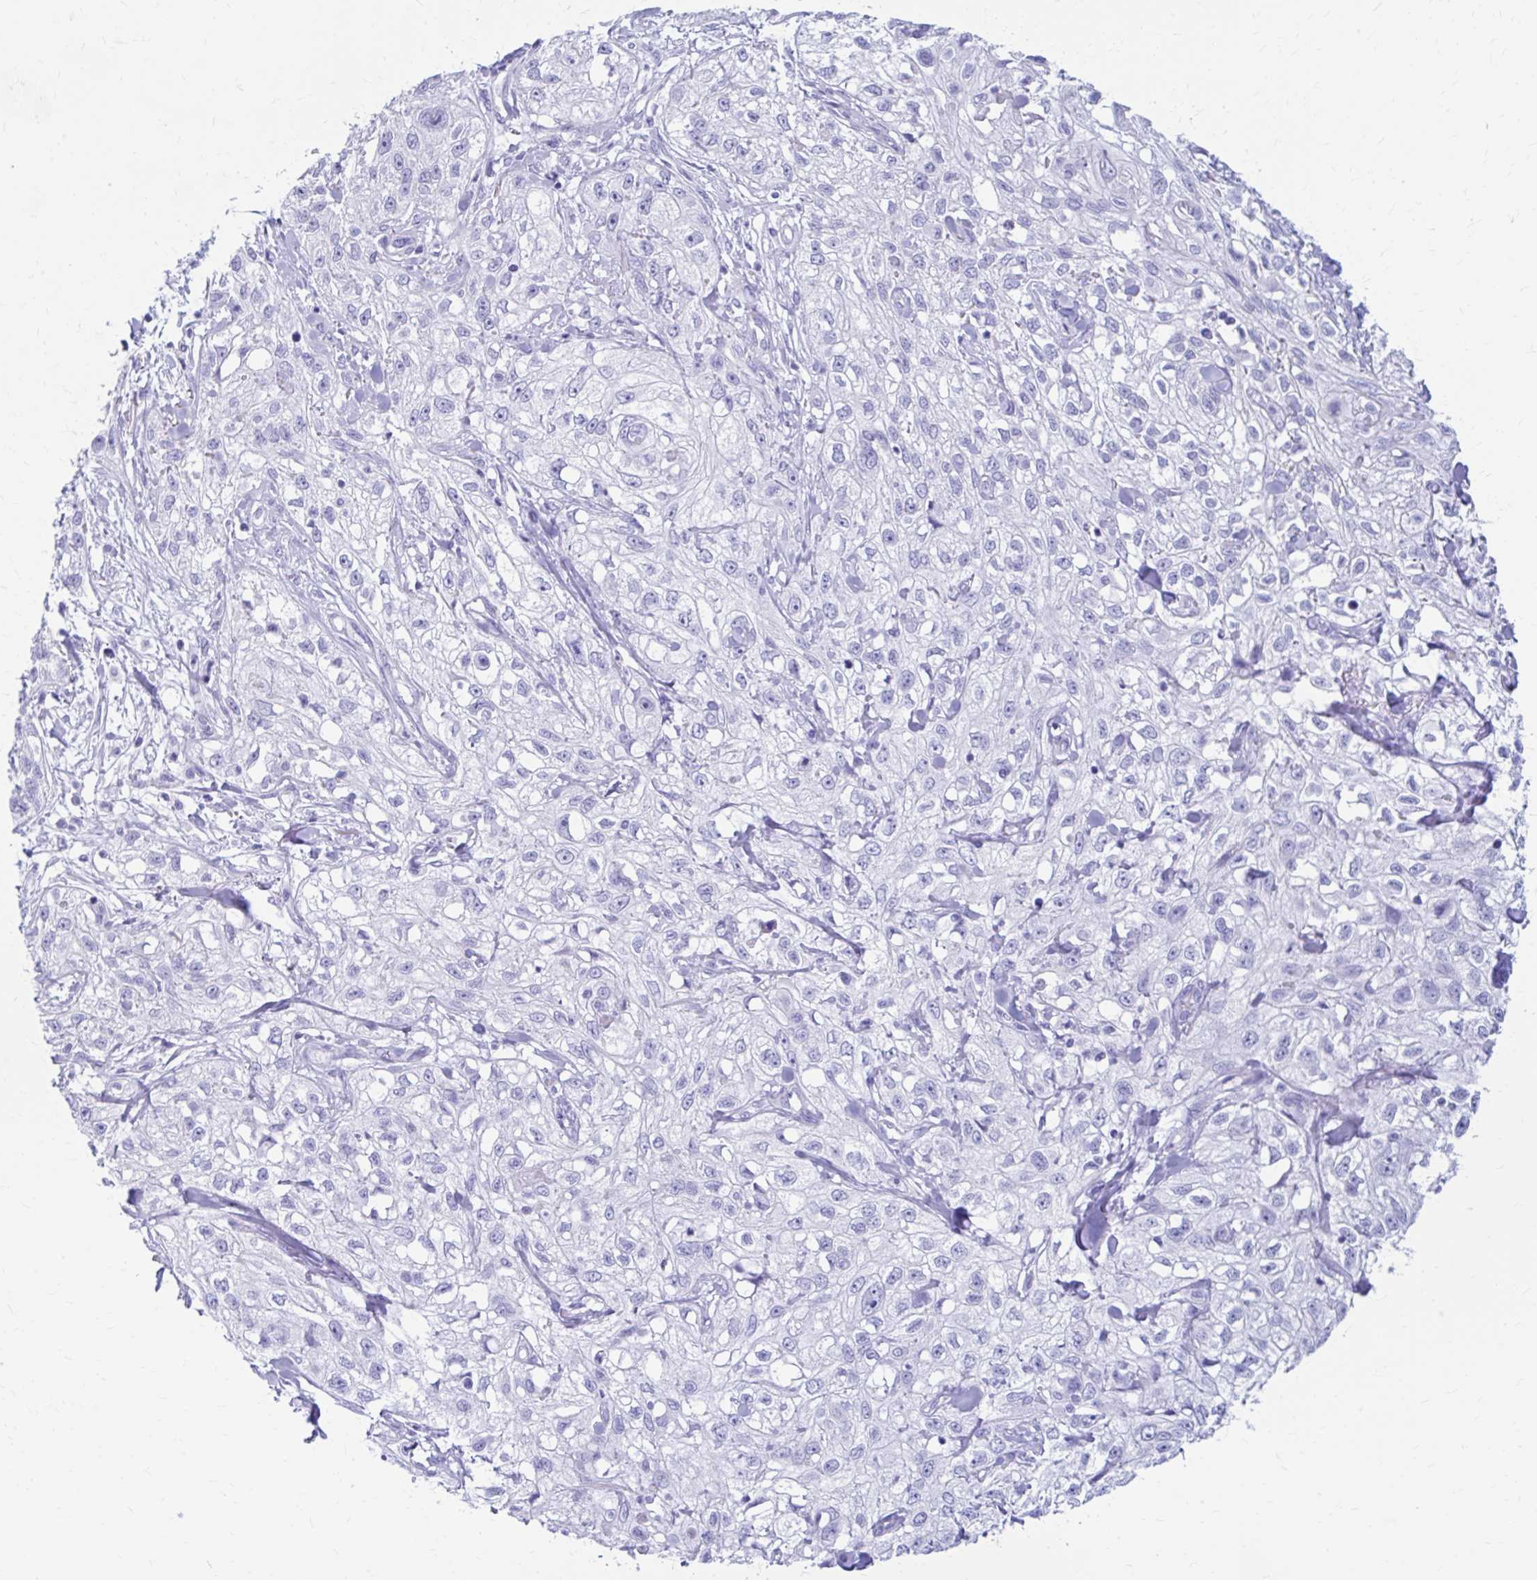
{"staining": {"intensity": "negative", "quantity": "none", "location": "none"}, "tissue": "skin cancer", "cell_type": "Tumor cells", "image_type": "cancer", "snomed": [{"axis": "morphology", "description": "Squamous cell carcinoma, NOS"}, {"axis": "topography", "description": "Skin"}, {"axis": "topography", "description": "Vulva"}], "caption": "Immunohistochemistry (IHC) micrograph of neoplastic tissue: human skin cancer (squamous cell carcinoma) stained with DAB exhibits no significant protein expression in tumor cells. Brightfield microscopy of immunohistochemistry stained with DAB (3,3'-diaminobenzidine) (brown) and hematoxylin (blue), captured at high magnification.", "gene": "NSG2", "patient": {"sex": "female", "age": 86}}